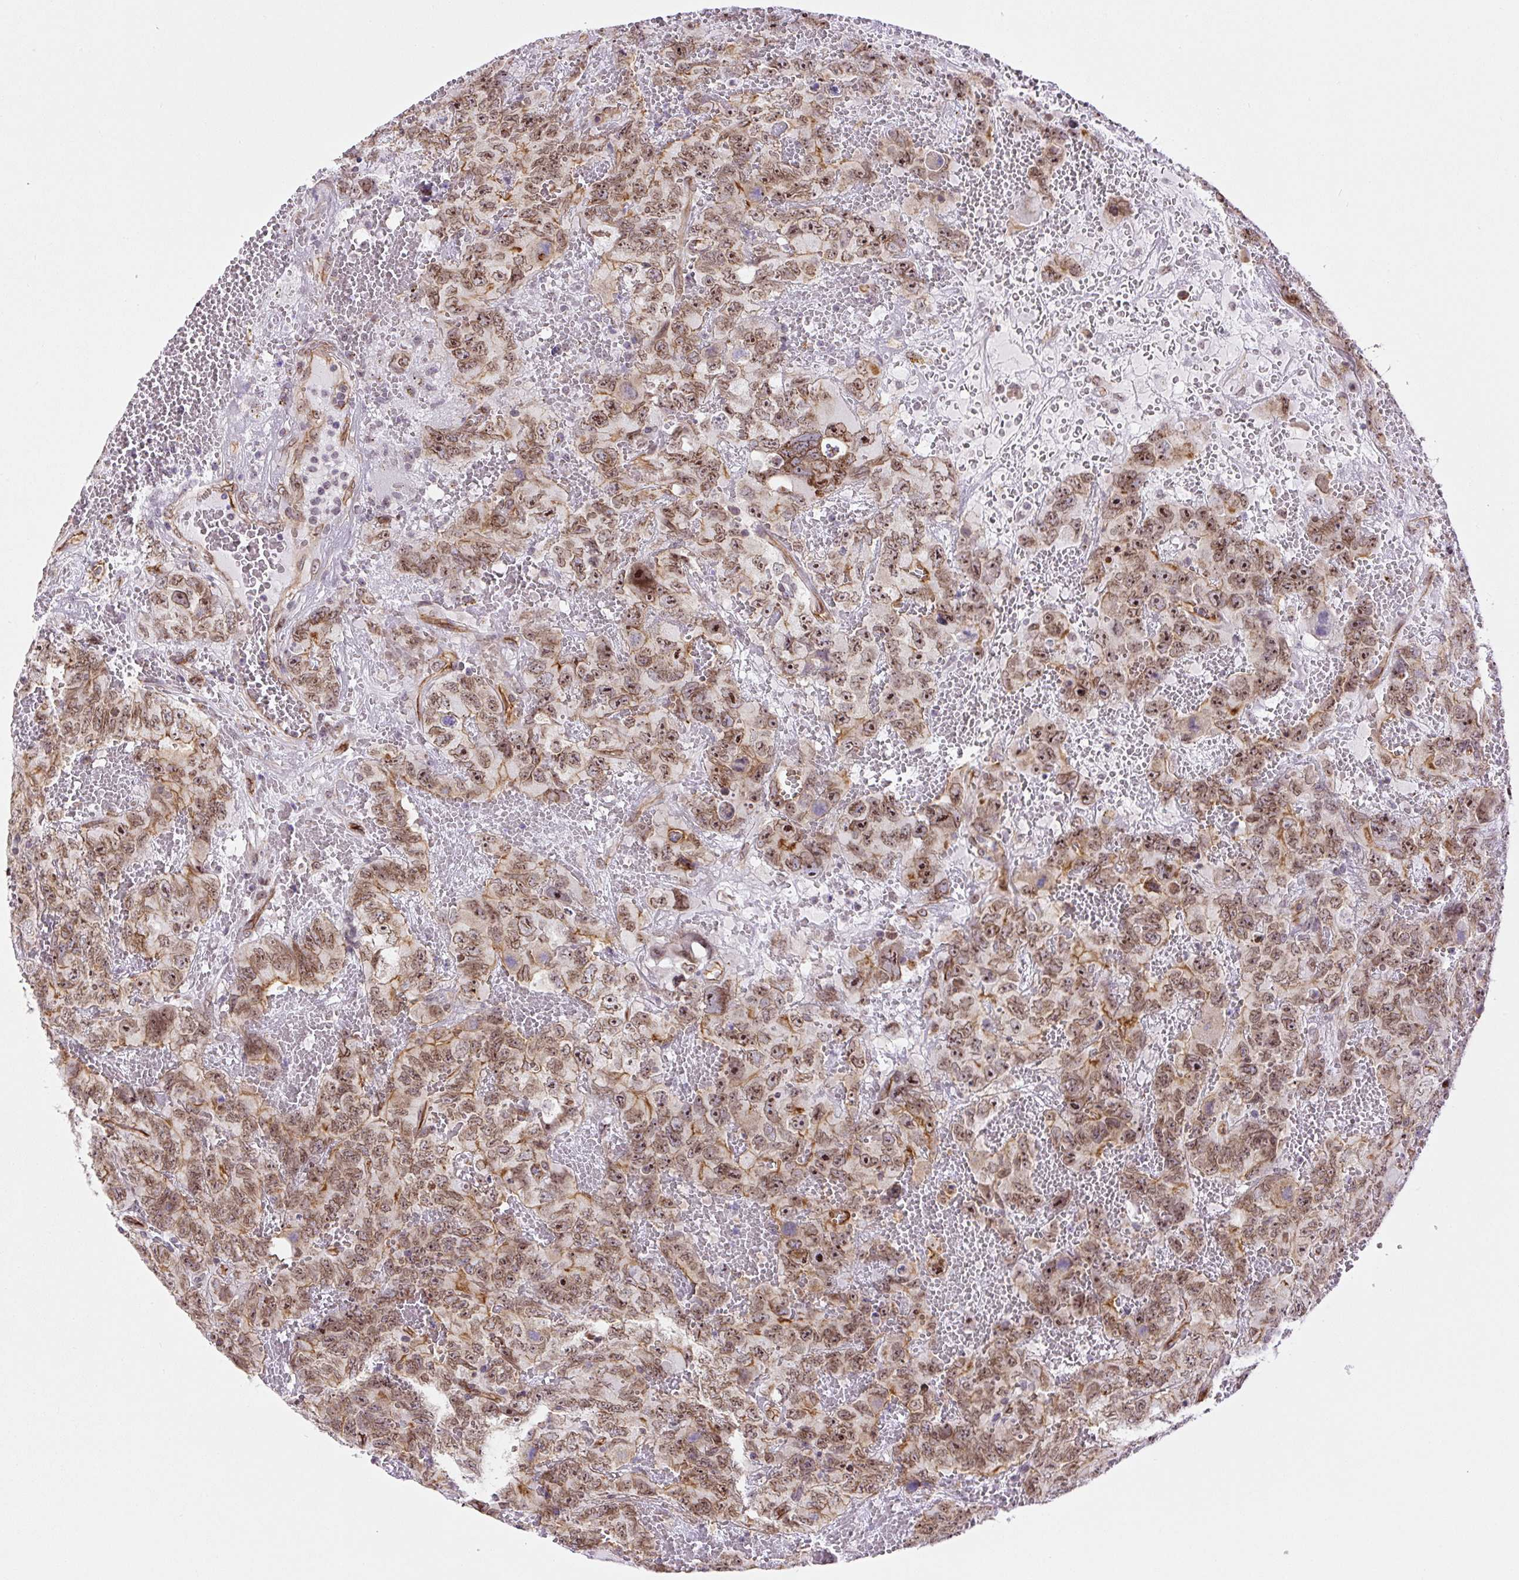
{"staining": {"intensity": "moderate", "quantity": ">75%", "location": "cytoplasmic/membranous,nuclear"}, "tissue": "testis cancer", "cell_type": "Tumor cells", "image_type": "cancer", "snomed": [{"axis": "morphology", "description": "Carcinoma, Embryonal, NOS"}, {"axis": "topography", "description": "Testis"}], "caption": "Immunohistochemical staining of human testis cancer reveals medium levels of moderate cytoplasmic/membranous and nuclear protein expression in approximately >75% of tumor cells. The staining was performed using DAB (3,3'-diaminobenzidine) to visualize the protein expression in brown, while the nuclei were stained in blue with hematoxylin (Magnification: 20x).", "gene": "MYO5C", "patient": {"sex": "male", "age": 45}}